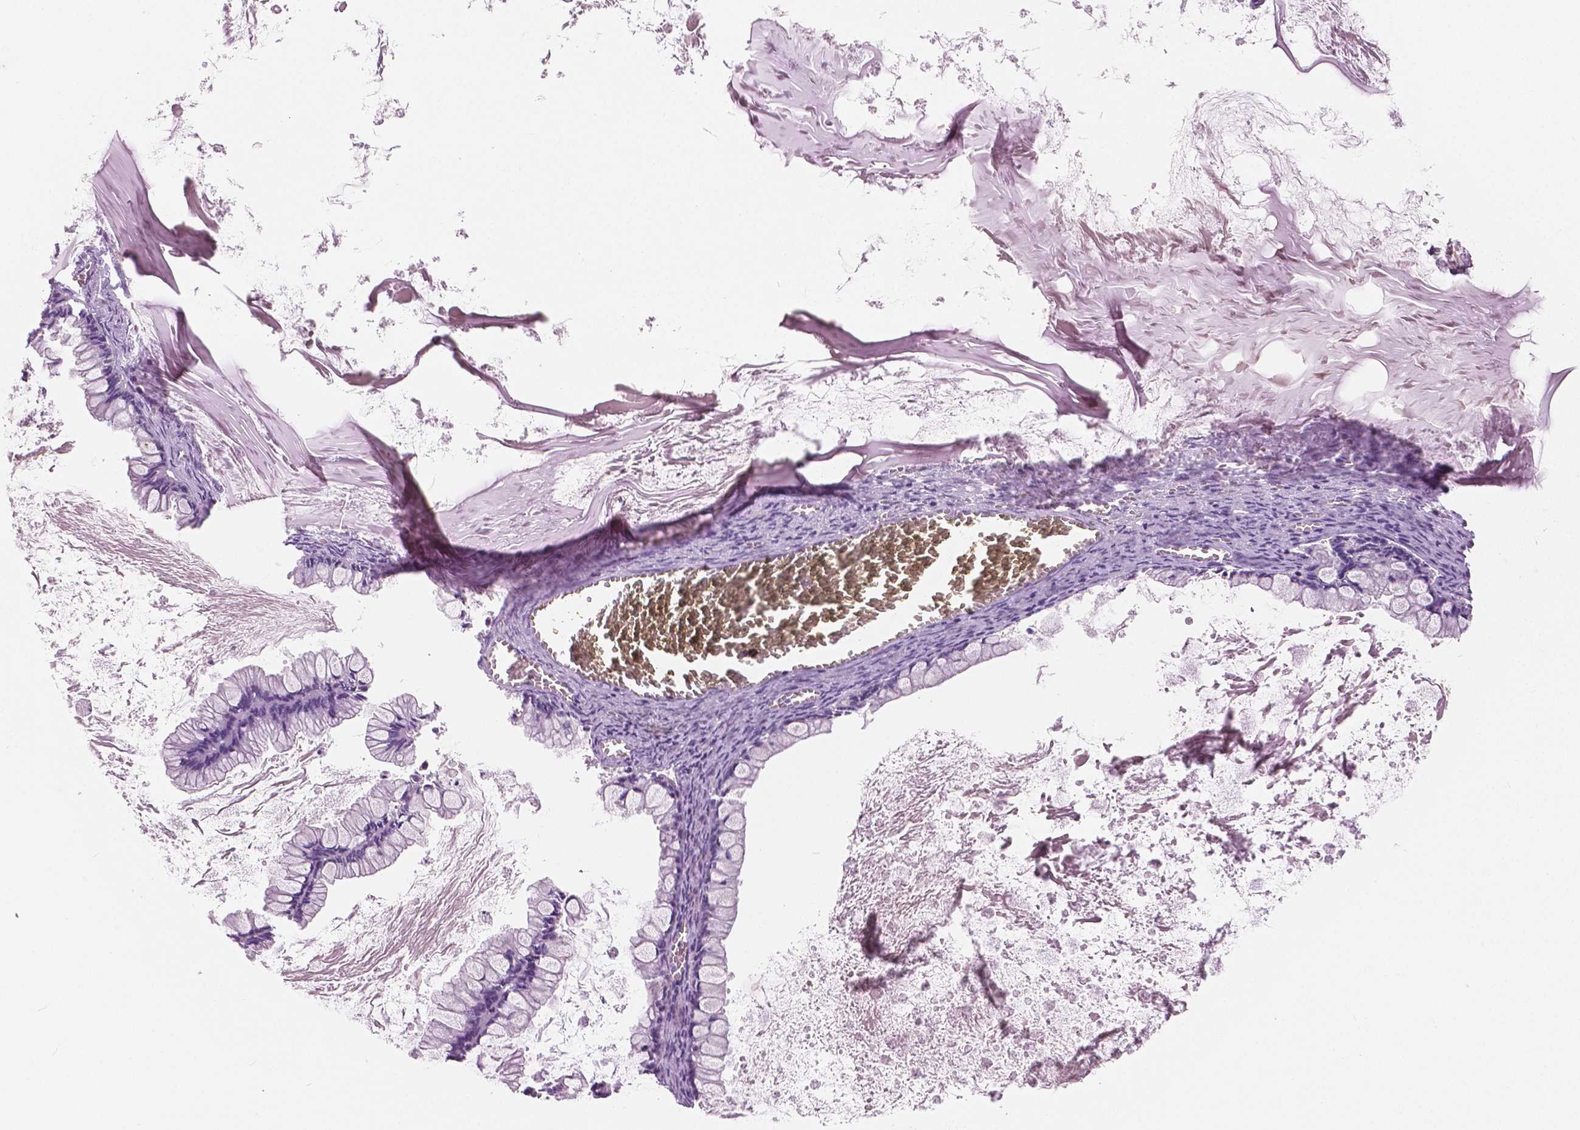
{"staining": {"intensity": "negative", "quantity": "none", "location": "none"}, "tissue": "ovarian cancer", "cell_type": "Tumor cells", "image_type": "cancer", "snomed": [{"axis": "morphology", "description": "Cystadenocarcinoma, mucinous, NOS"}, {"axis": "topography", "description": "Ovary"}], "caption": "IHC of human ovarian mucinous cystadenocarcinoma reveals no staining in tumor cells.", "gene": "GALM", "patient": {"sex": "female", "age": 67}}